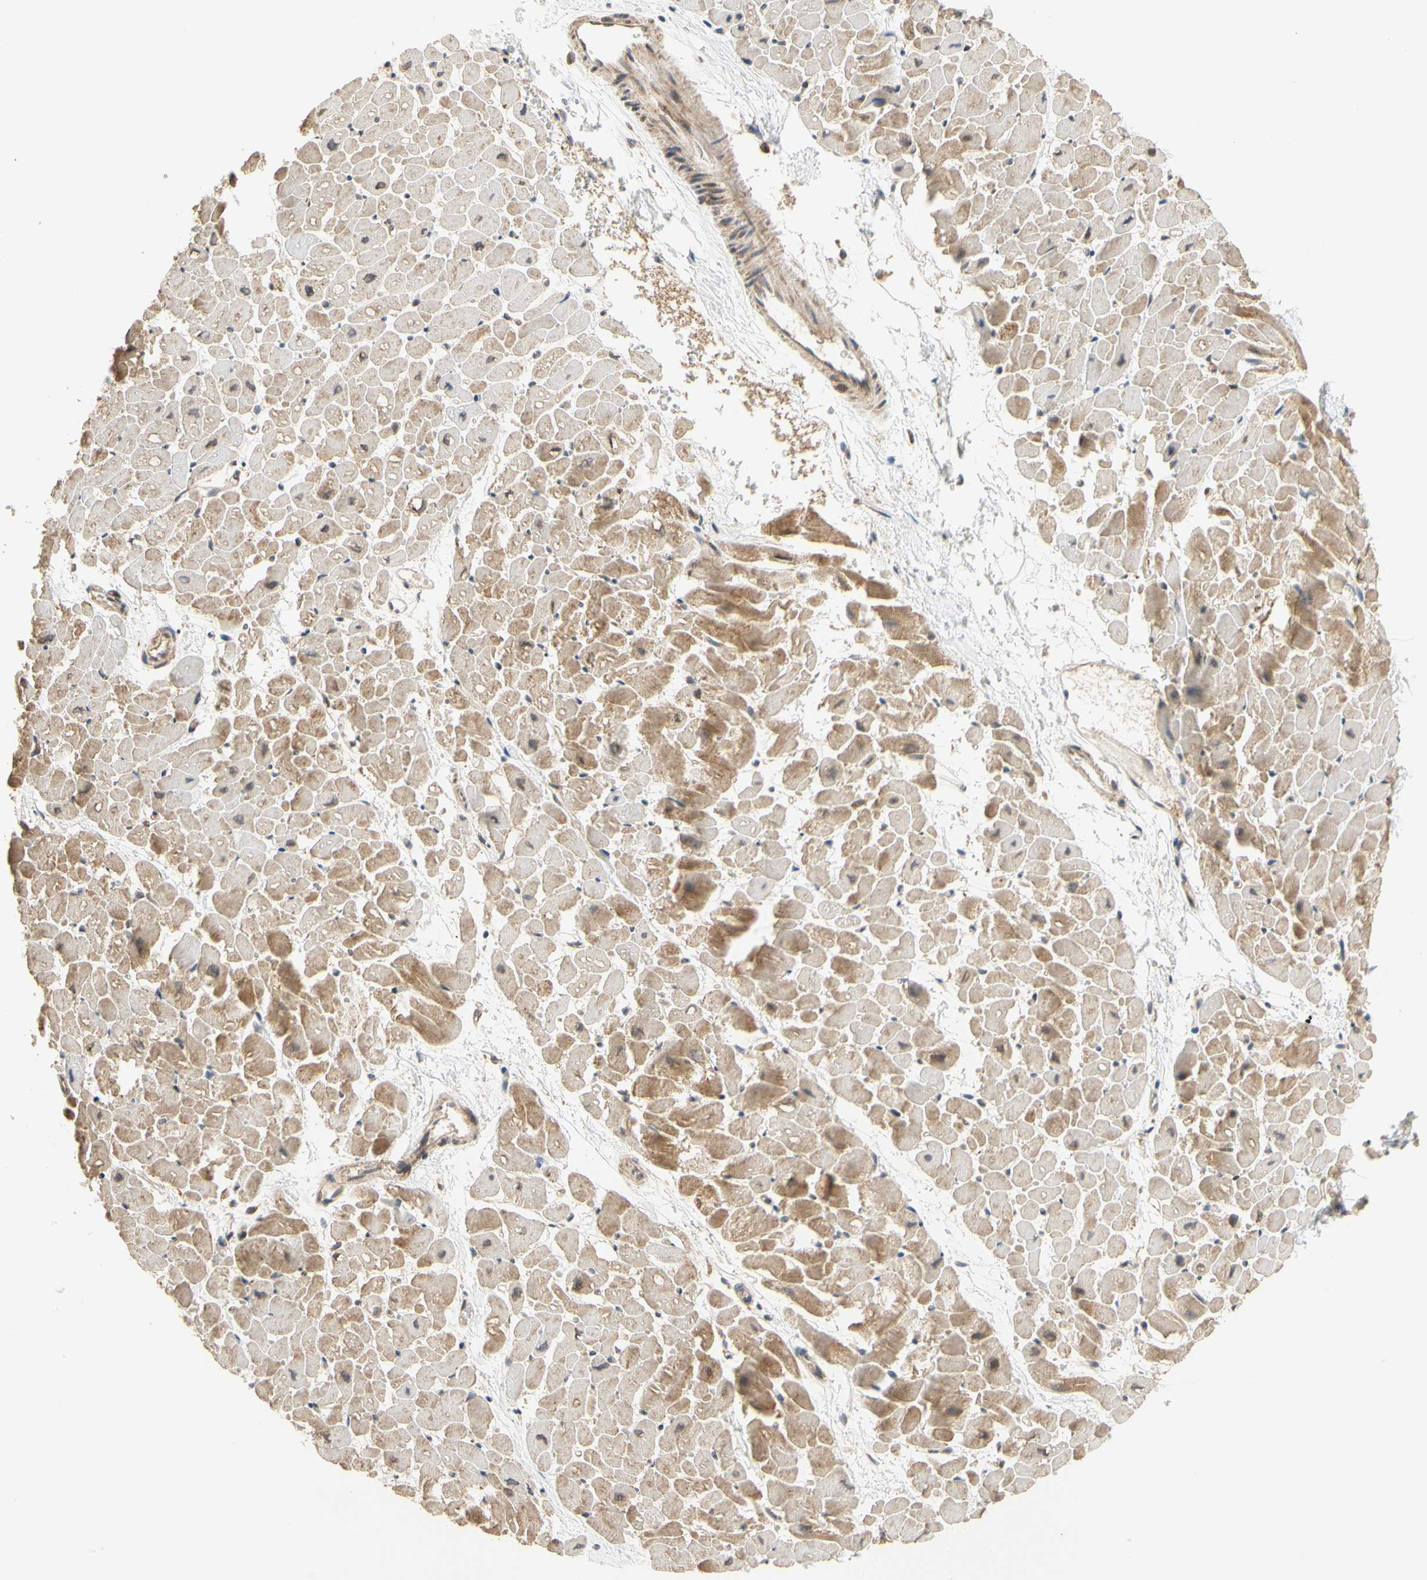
{"staining": {"intensity": "moderate", "quantity": "25%-75%", "location": "cytoplasmic/membranous"}, "tissue": "heart muscle", "cell_type": "Cardiomyocytes", "image_type": "normal", "snomed": [{"axis": "morphology", "description": "Normal tissue, NOS"}, {"axis": "topography", "description": "Heart"}], "caption": "Immunohistochemistry (IHC) (DAB) staining of benign heart muscle exhibits moderate cytoplasmic/membranous protein expression in about 25%-75% of cardiomyocytes. Nuclei are stained in blue.", "gene": "ANKHD1", "patient": {"sex": "male", "age": 45}}